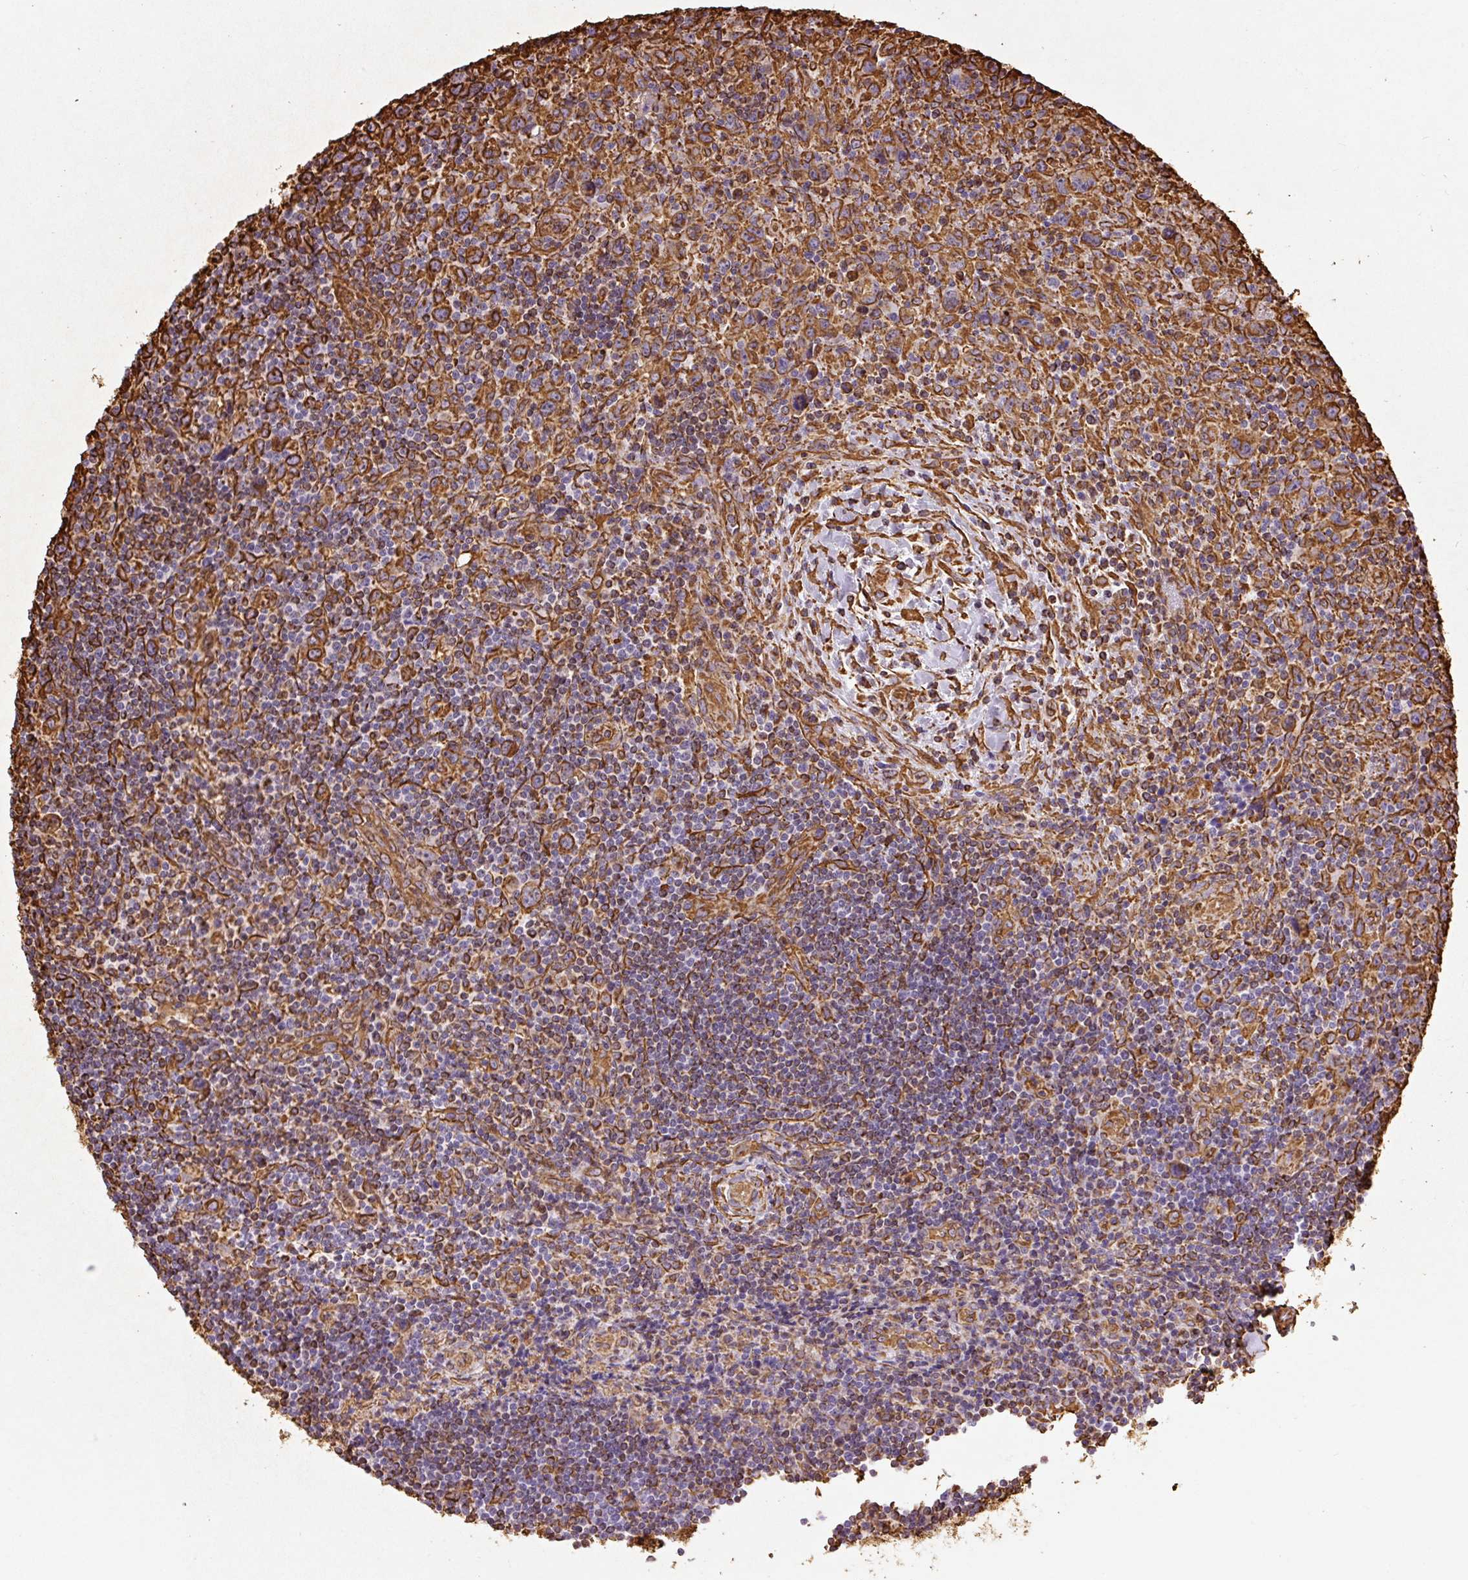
{"staining": {"intensity": "moderate", "quantity": ">75%", "location": "cytoplasmic/membranous"}, "tissue": "lymphoma", "cell_type": "Tumor cells", "image_type": "cancer", "snomed": [{"axis": "morphology", "description": "Hodgkin's disease, NOS"}, {"axis": "topography", "description": "Lymph node"}], "caption": "Lymphoma was stained to show a protein in brown. There is medium levels of moderate cytoplasmic/membranous staining in approximately >75% of tumor cells. (Brightfield microscopy of DAB IHC at high magnification).", "gene": "VIM", "patient": {"sex": "female", "age": 18}}